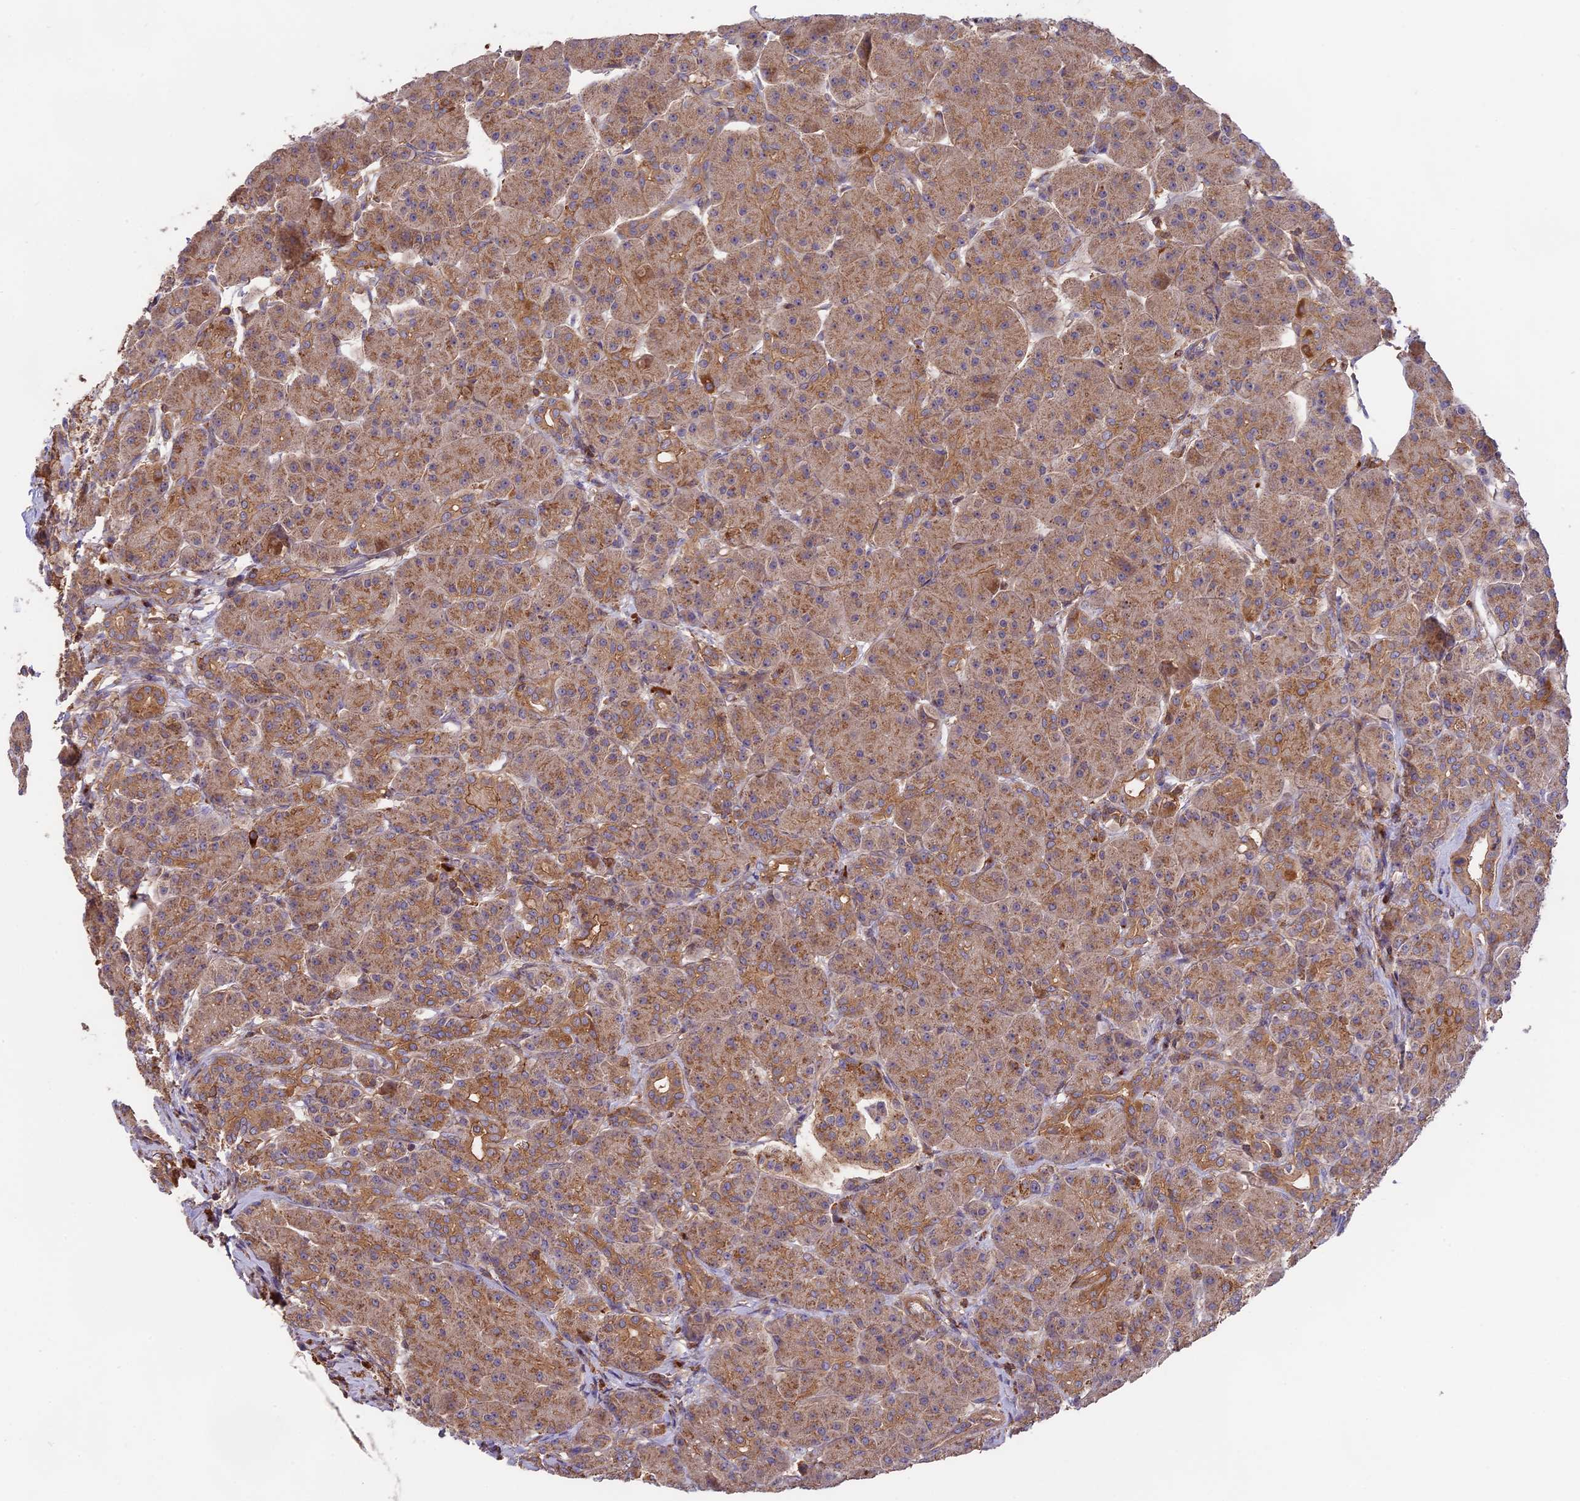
{"staining": {"intensity": "moderate", "quantity": ">75%", "location": "cytoplasmic/membranous"}, "tissue": "pancreas", "cell_type": "Exocrine glandular cells", "image_type": "normal", "snomed": [{"axis": "morphology", "description": "Normal tissue, NOS"}, {"axis": "topography", "description": "Pancreas"}], "caption": "Exocrine glandular cells reveal moderate cytoplasmic/membranous expression in approximately >75% of cells in normal pancreas.", "gene": "NUDT8", "patient": {"sex": "male", "age": 63}}